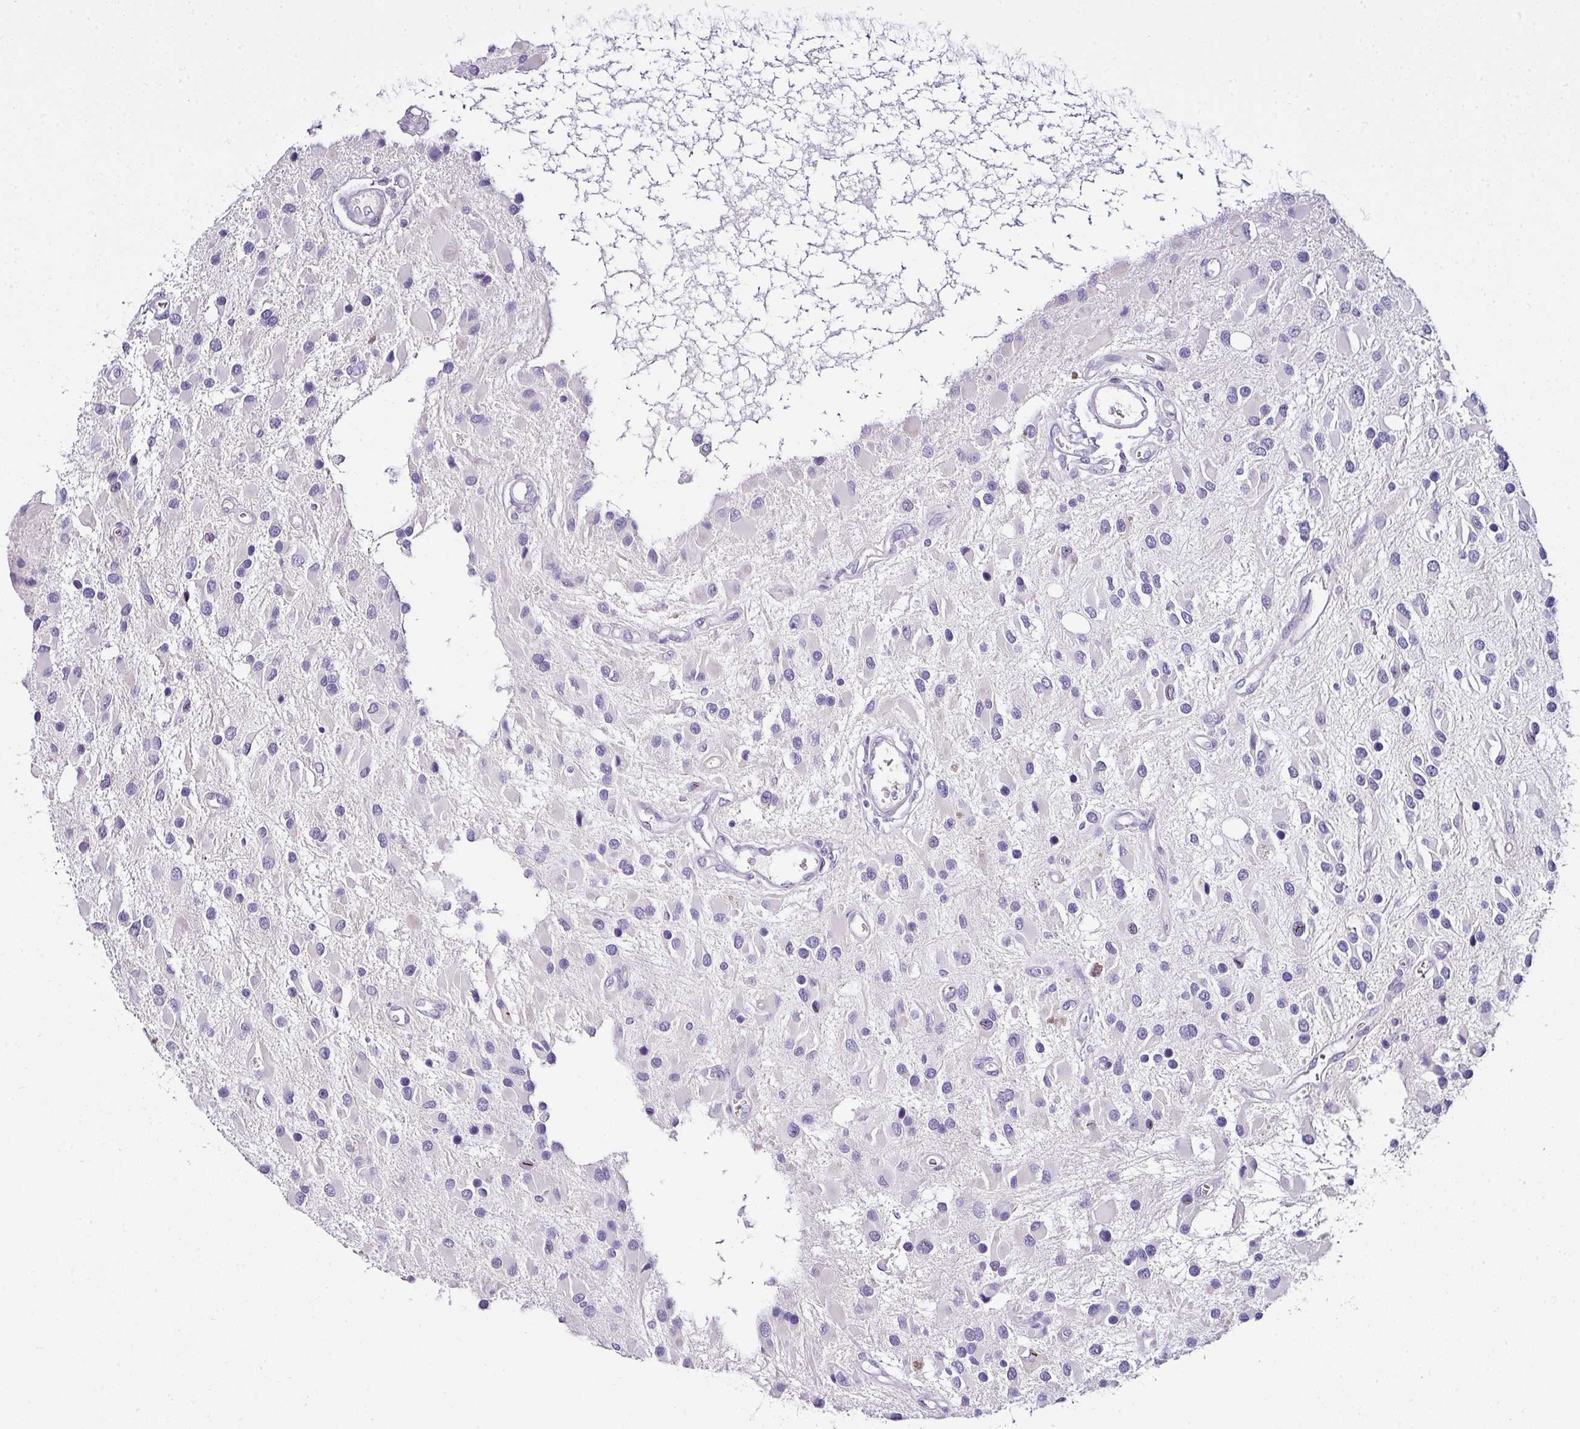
{"staining": {"intensity": "negative", "quantity": "none", "location": "none"}, "tissue": "glioma", "cell_type": "Tumor cells", "image_type": "cancer", "snomed": [{"axis": "morphology", "description": "Glioma, malignant, High grade"}, {"axis": "topography", "description": "Brain"}], "caption": "Protein analysis of malignant glioma (high-grade) demonstrates no significant expression in tumor cells.", "gene": "NAPSA", "patient": {"sex": "male", "age": 53}}